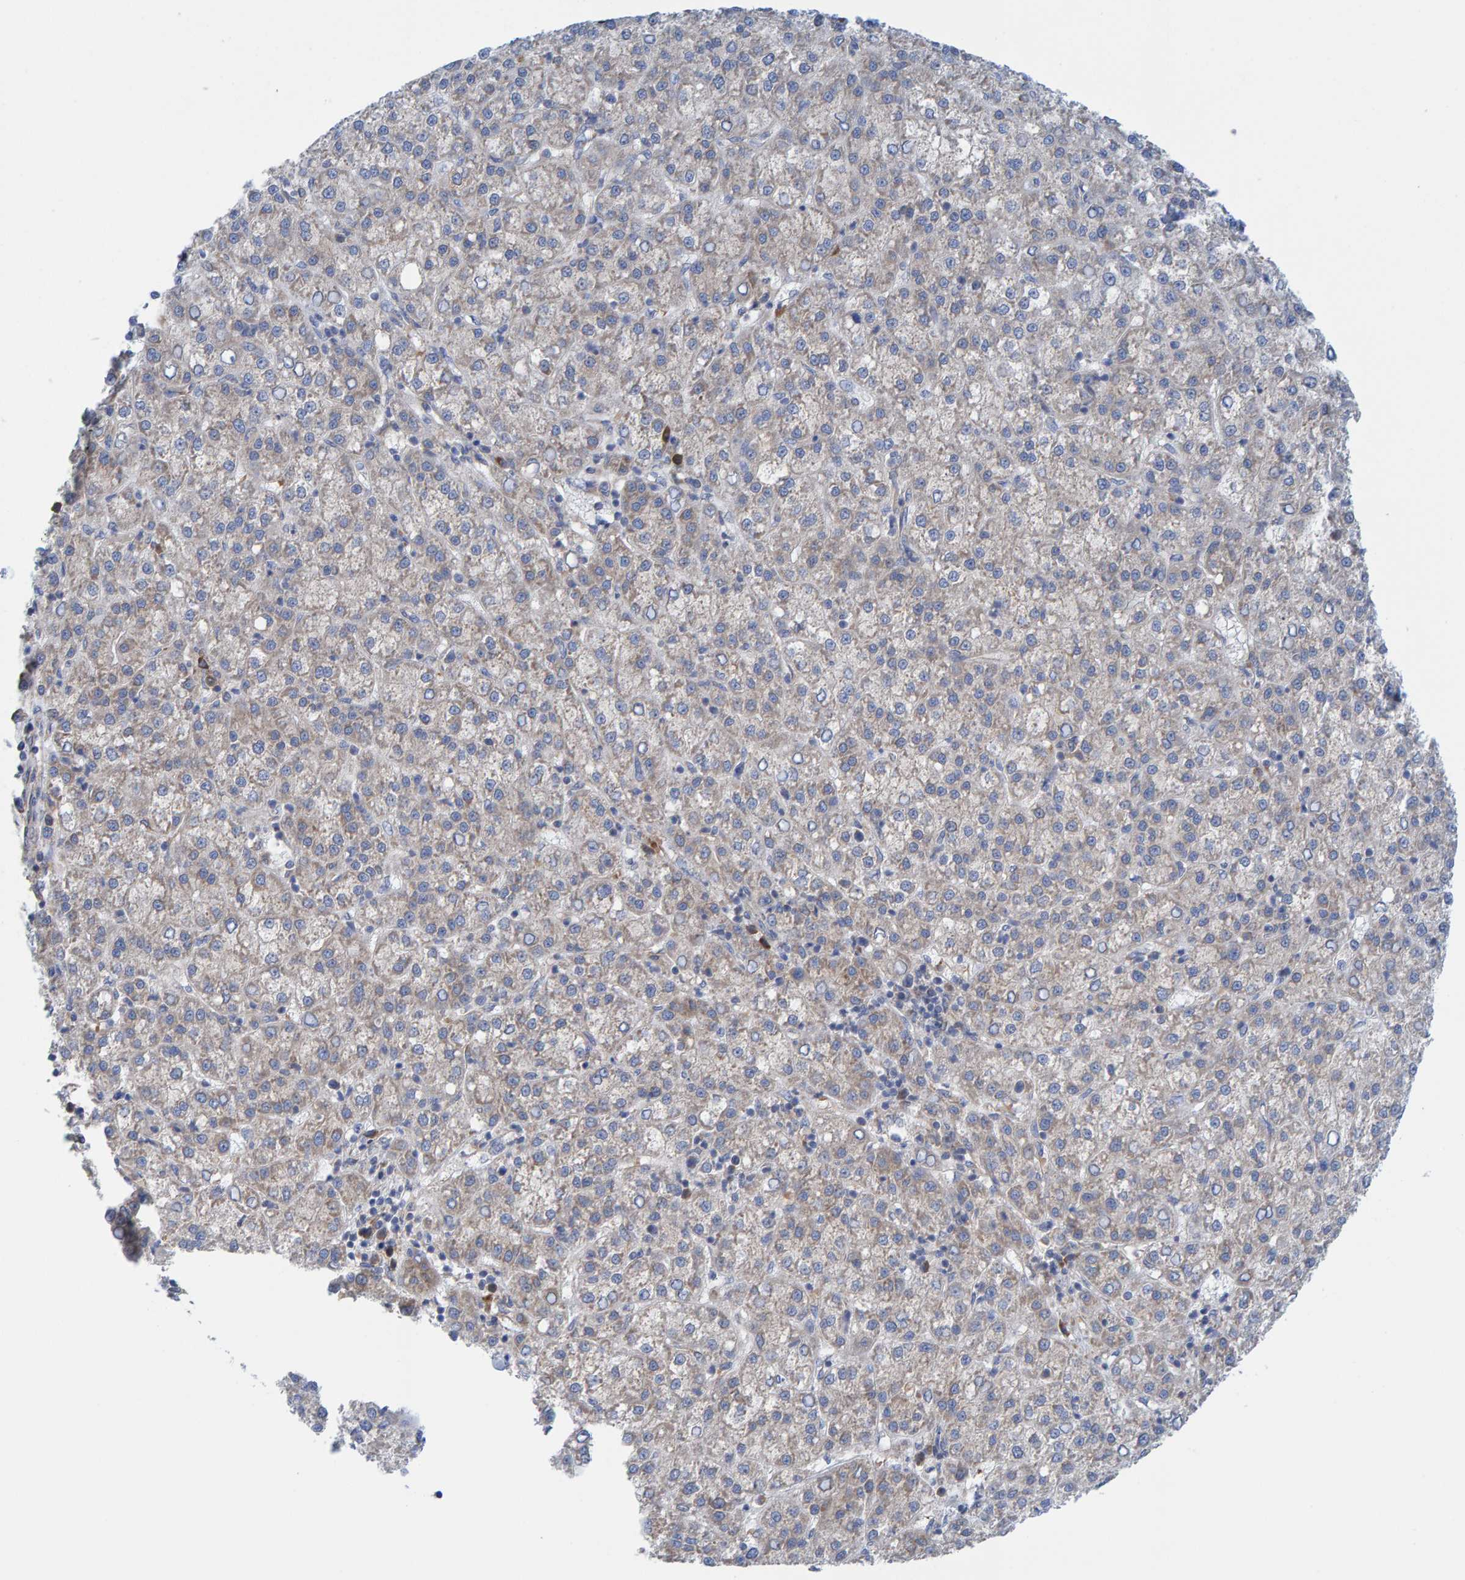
{"staining": {"intensity": "negative", "quantity": "none", "location": "none"}, "tissue": "liver cancer", "cell_type": "Tumor cells", "image_type": "cancer", "snomed": [{"axis": "morphology", "description": "Carcinoma, Hepatocellular, NOS"}, {"axis": "topography", "description": "Liver"}], "caption": "An image of human hepatocellular carcinoma (liver) is negative for staining in tumor cells.", "gene": "CDK5RAP3", "patient": {"sex": "female", "age": 58}}